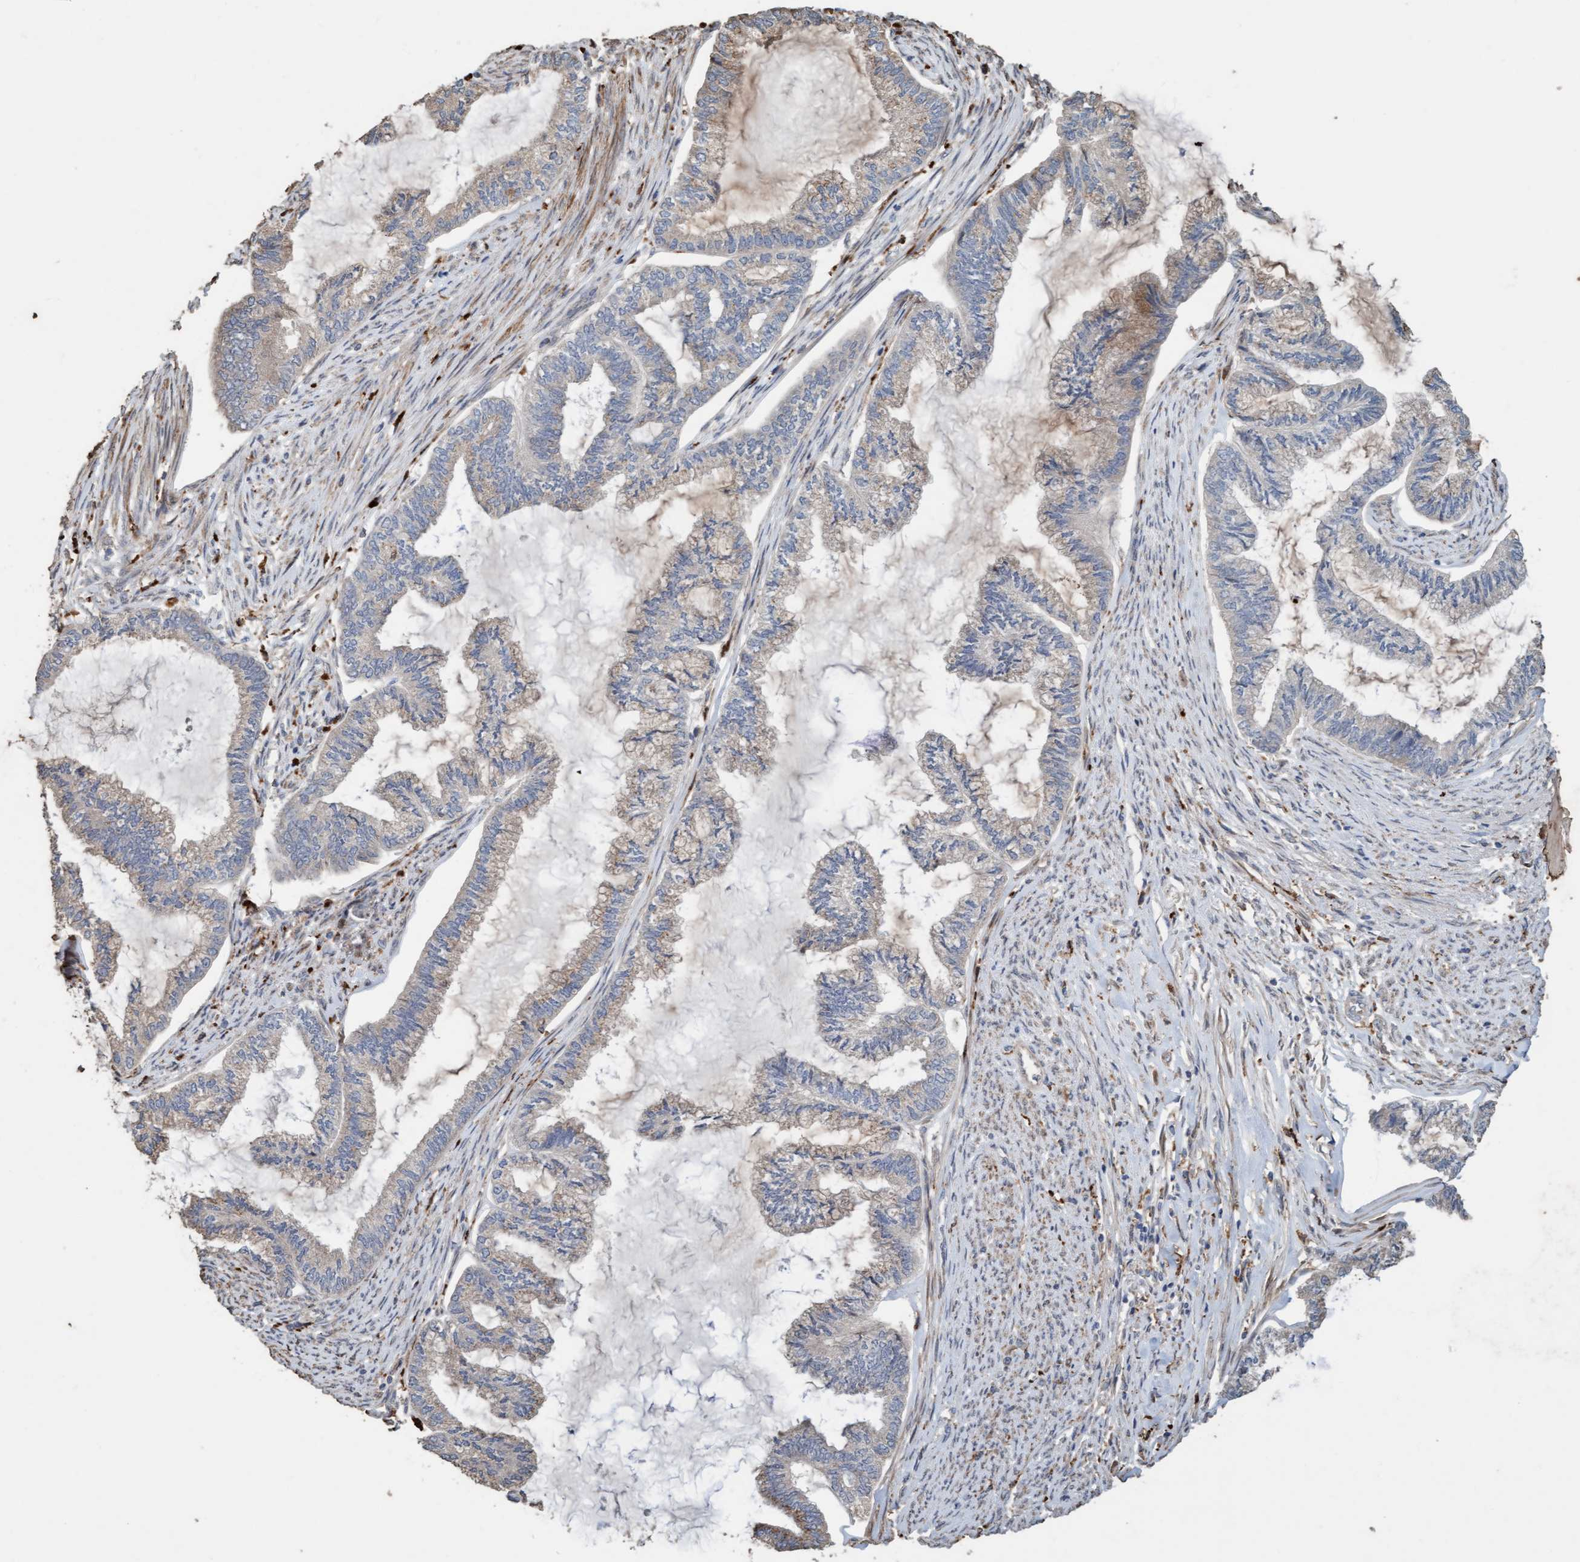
{"staining": {"intensity": "weak", "quantity": "<25%", "location": "cytoplasmic/membranous"}, "tissue": "endometrial cancer", "cell_type": "Tumor cells", "image_type": "cancer", "snomed": [{"axis": "morphology", "description": "Adenocarcinoma, NOS"}, {"axis": "topography", "description": "Endometrium"}], "caption": "This is a micrograph of IHC staining of endometrial cancer, which shows no expression in tumor cells.", "gene": "LONRF1", "patient": {"sex": "female", "age": 86}}